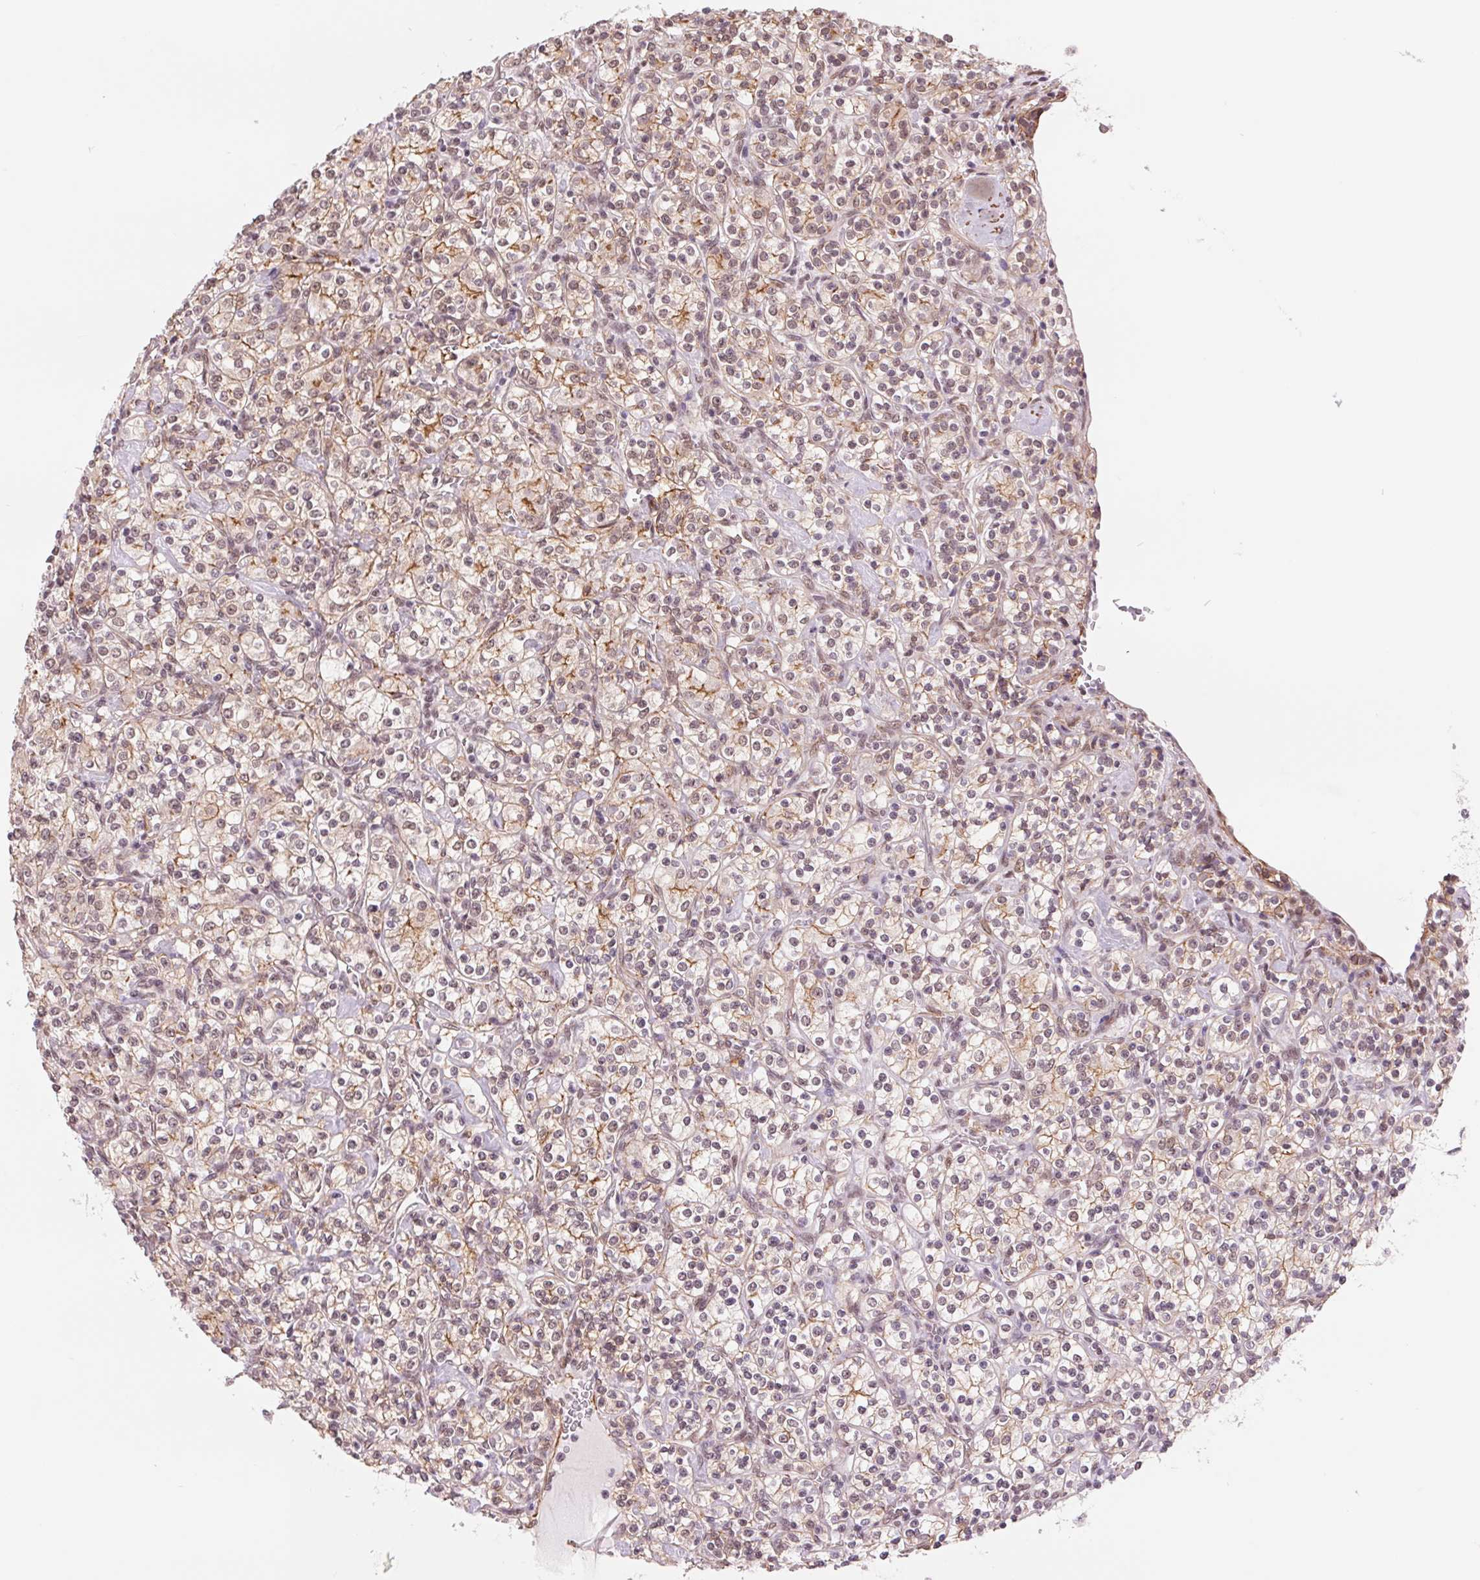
{"staining": {"intensity": "weak", "quantity": ">75%", "location": "cytoplasmic/membranous,nuclear"}, "tissue": "renal cancer", "cell_type": "Tumor cells", "image_type": "cancer", "snomed": [{"axis": "morphology", "description": "Adenocarcinoma, NOS"}, {"axis": "topography", "description": "Kidney"}], "caption": "Immunohistochemical staining of renal cancer (adenocarcinoma) shows weak cytoplasmic/membranous and nuclear protein positivity in about >75% of tumor cells.", "gene": "BCAT1", "patient": {"sex": "male", "age": 77}}